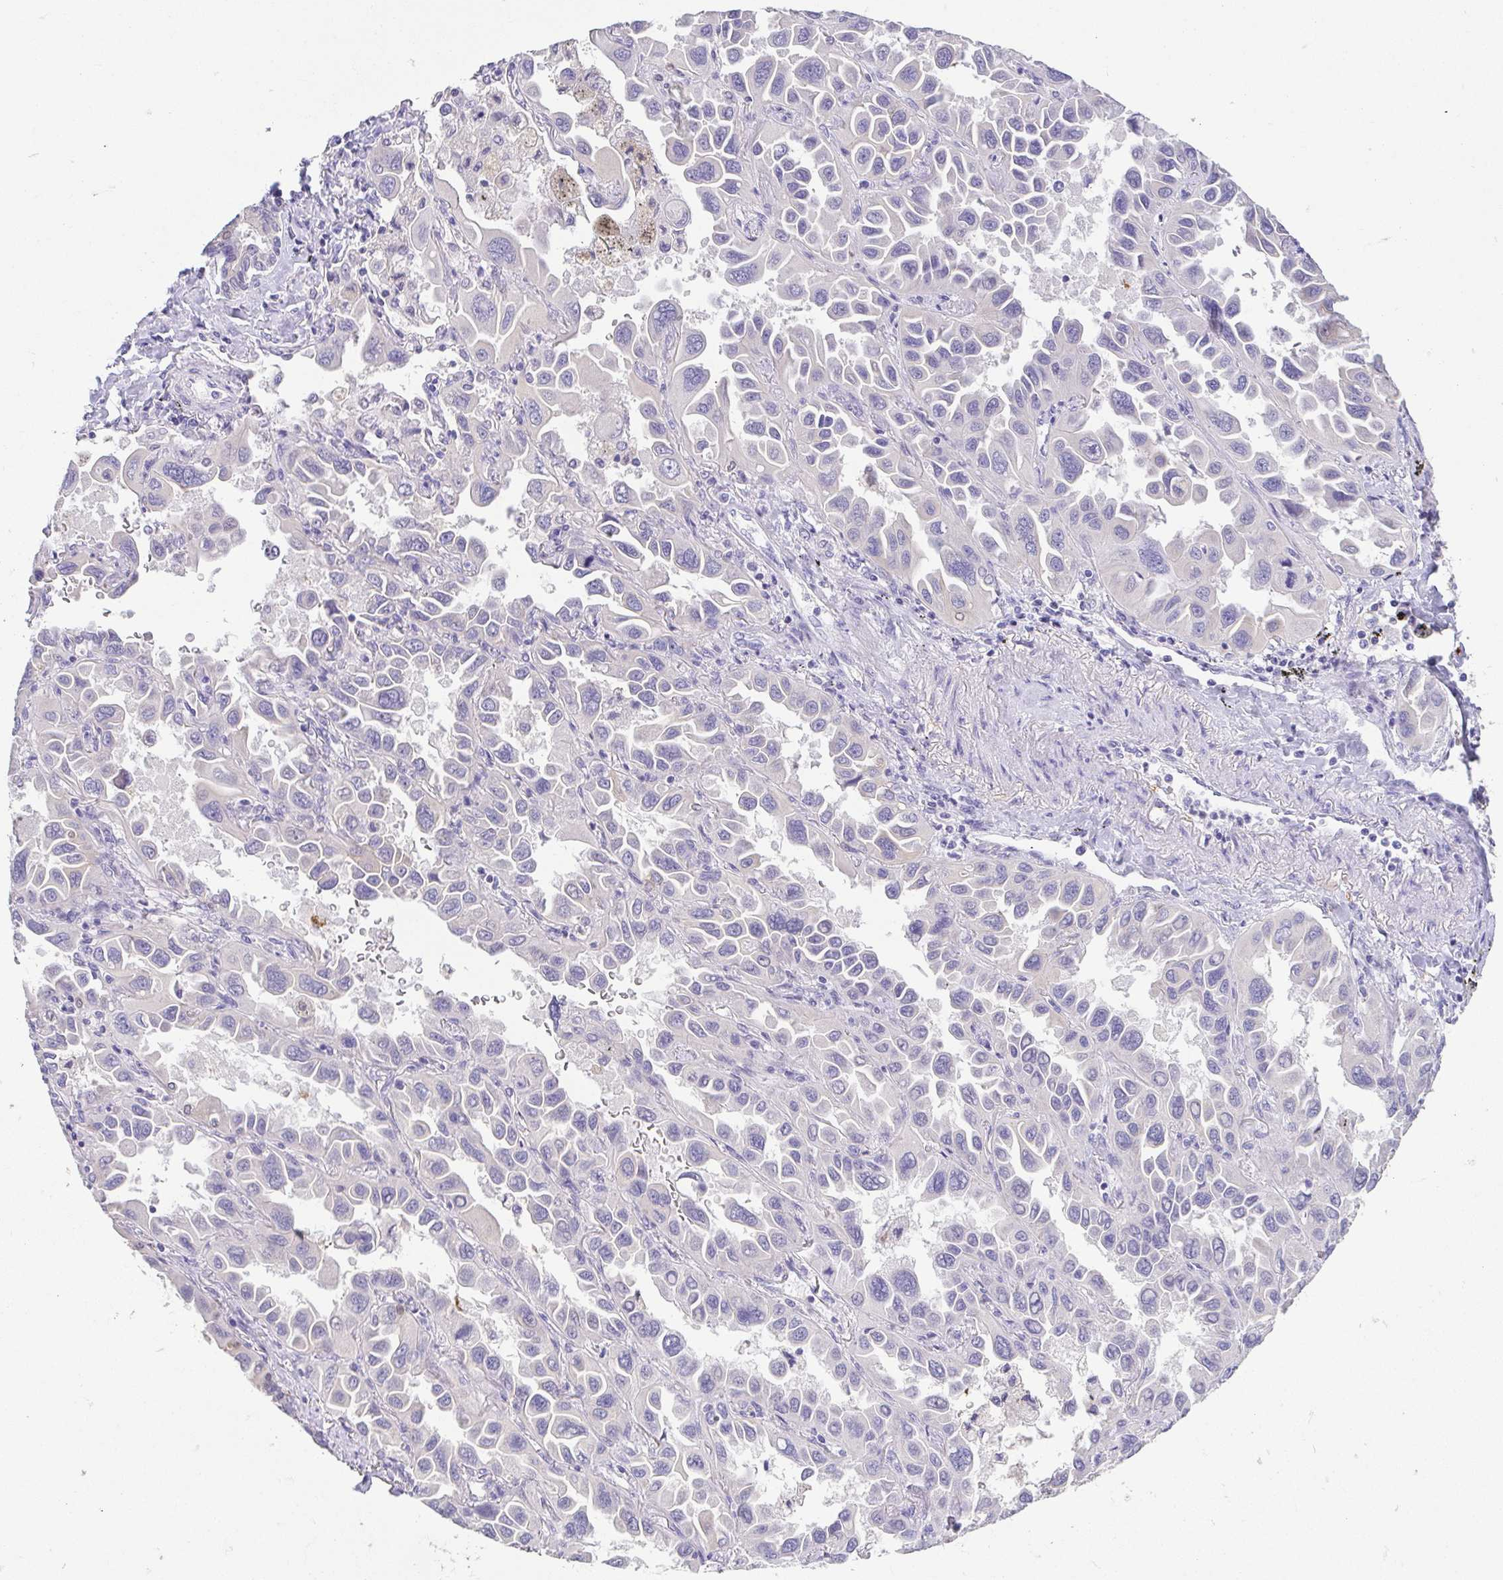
{"staining": {"intensity": "negative", "quantity": "none", "location": "none"}, "tissue": "lung cancer", "cell_type": "Tumor cells", "image_type": "cancer", "snomed": [{"axis": "morphology", "description": "Adenocarcinoma, NOS"}, {"axis": "topography", "description": "Lung"}], "caption": "Immunohistochemistry of adenocarcinoma (lung) exhibits no staining in tumor cells. (Brightfield microscopy of DAB (3,3'-diaminobenzidine) IHC at high magnification).", "gene": "FABP3", "patient": {"sex": "male", "age": 64}}